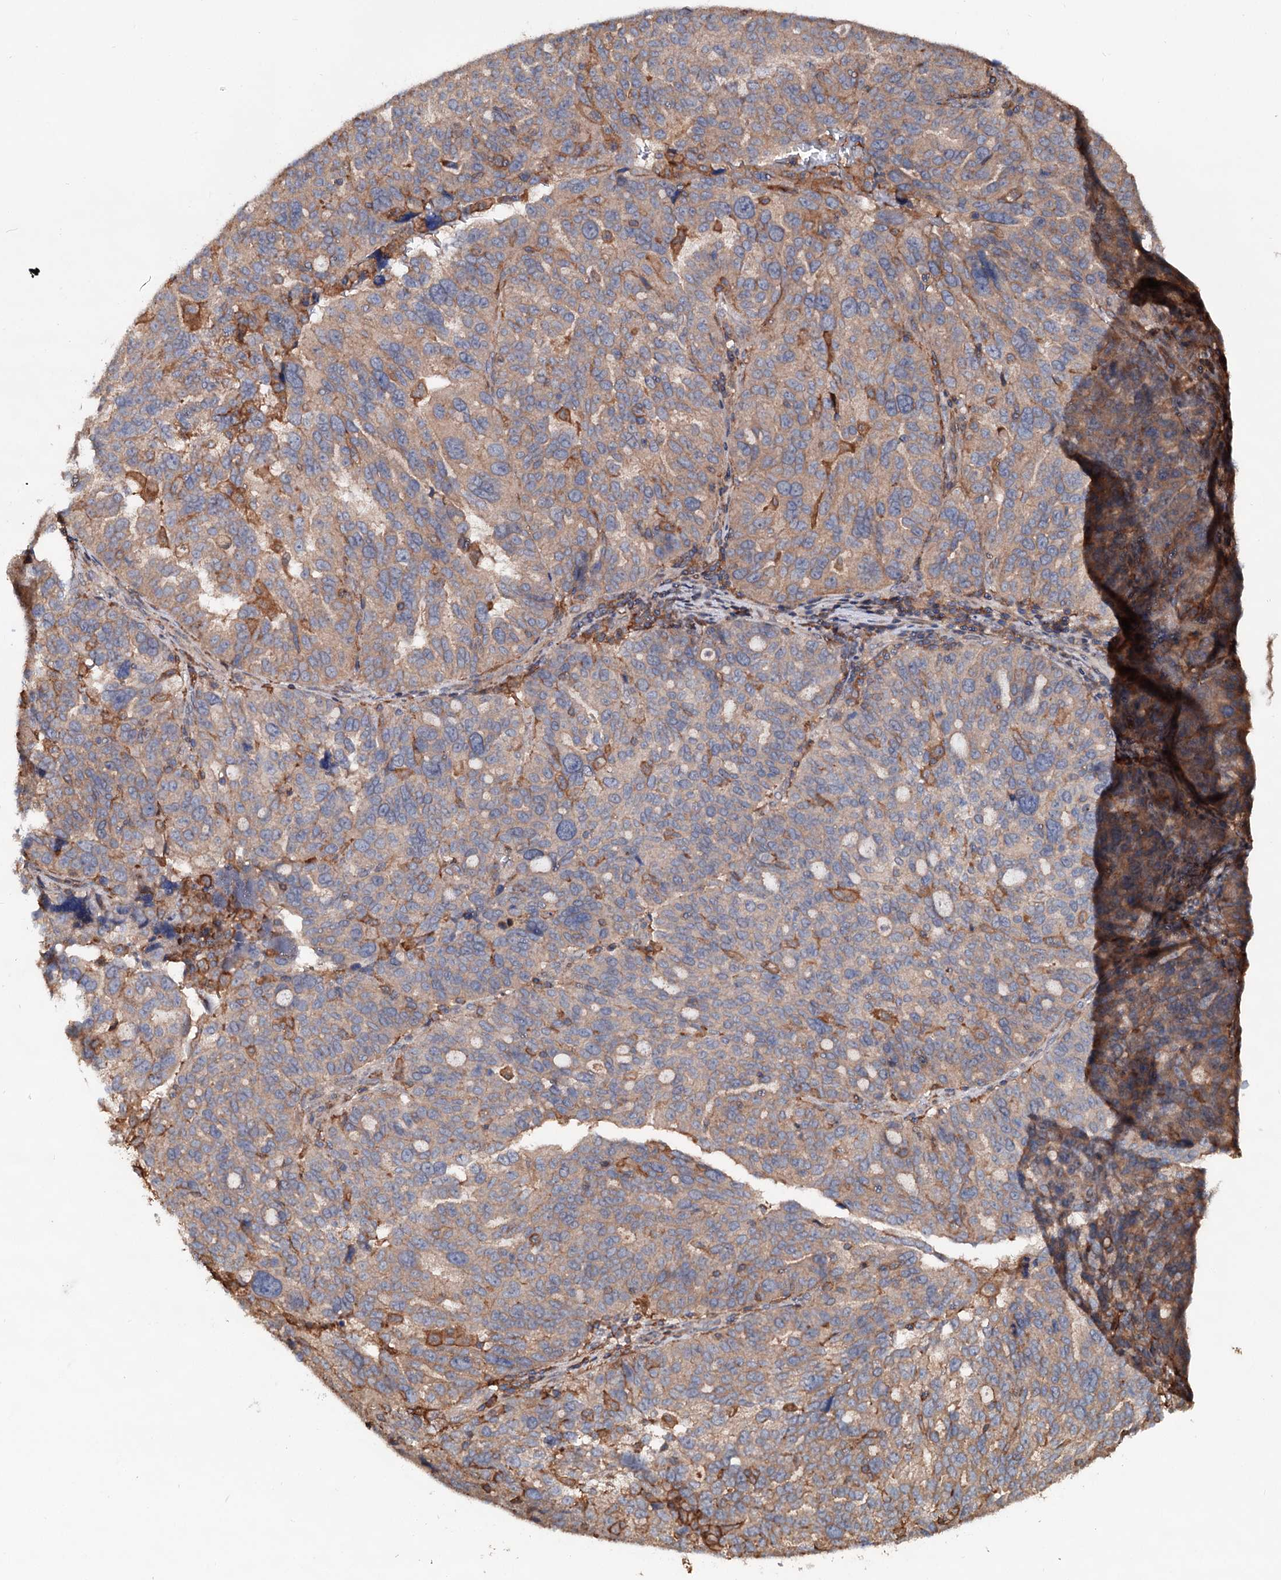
{"staining": {"intensity": "moderate", "quantity": "<25%", "location": "cytoplasmic/membranous"}, "tissue": "ovarian cancer", "cell_type": "Tumor cells", "image_type": "cancer", "snomed": [{"axis": "morphology", "description": "Cystadenocarcinoma, serous, NOS"}, {"axis": "topography", "description": "Ovary"}], "caption": "Immunohistochemistry of human ovarian cancer shows low levels of moderate cytoplasmic/membranous staining in approximately <25% of tumor cells. The staining was performed using DAB (3,3'-diaminobenzidine) to visualize the protein expression in brown, while the nuclei were stained in blue with hematoxylin (Magnification: 20x).", "gene": "GRIP1", "patient": {"sex": "female", "age": 59}}